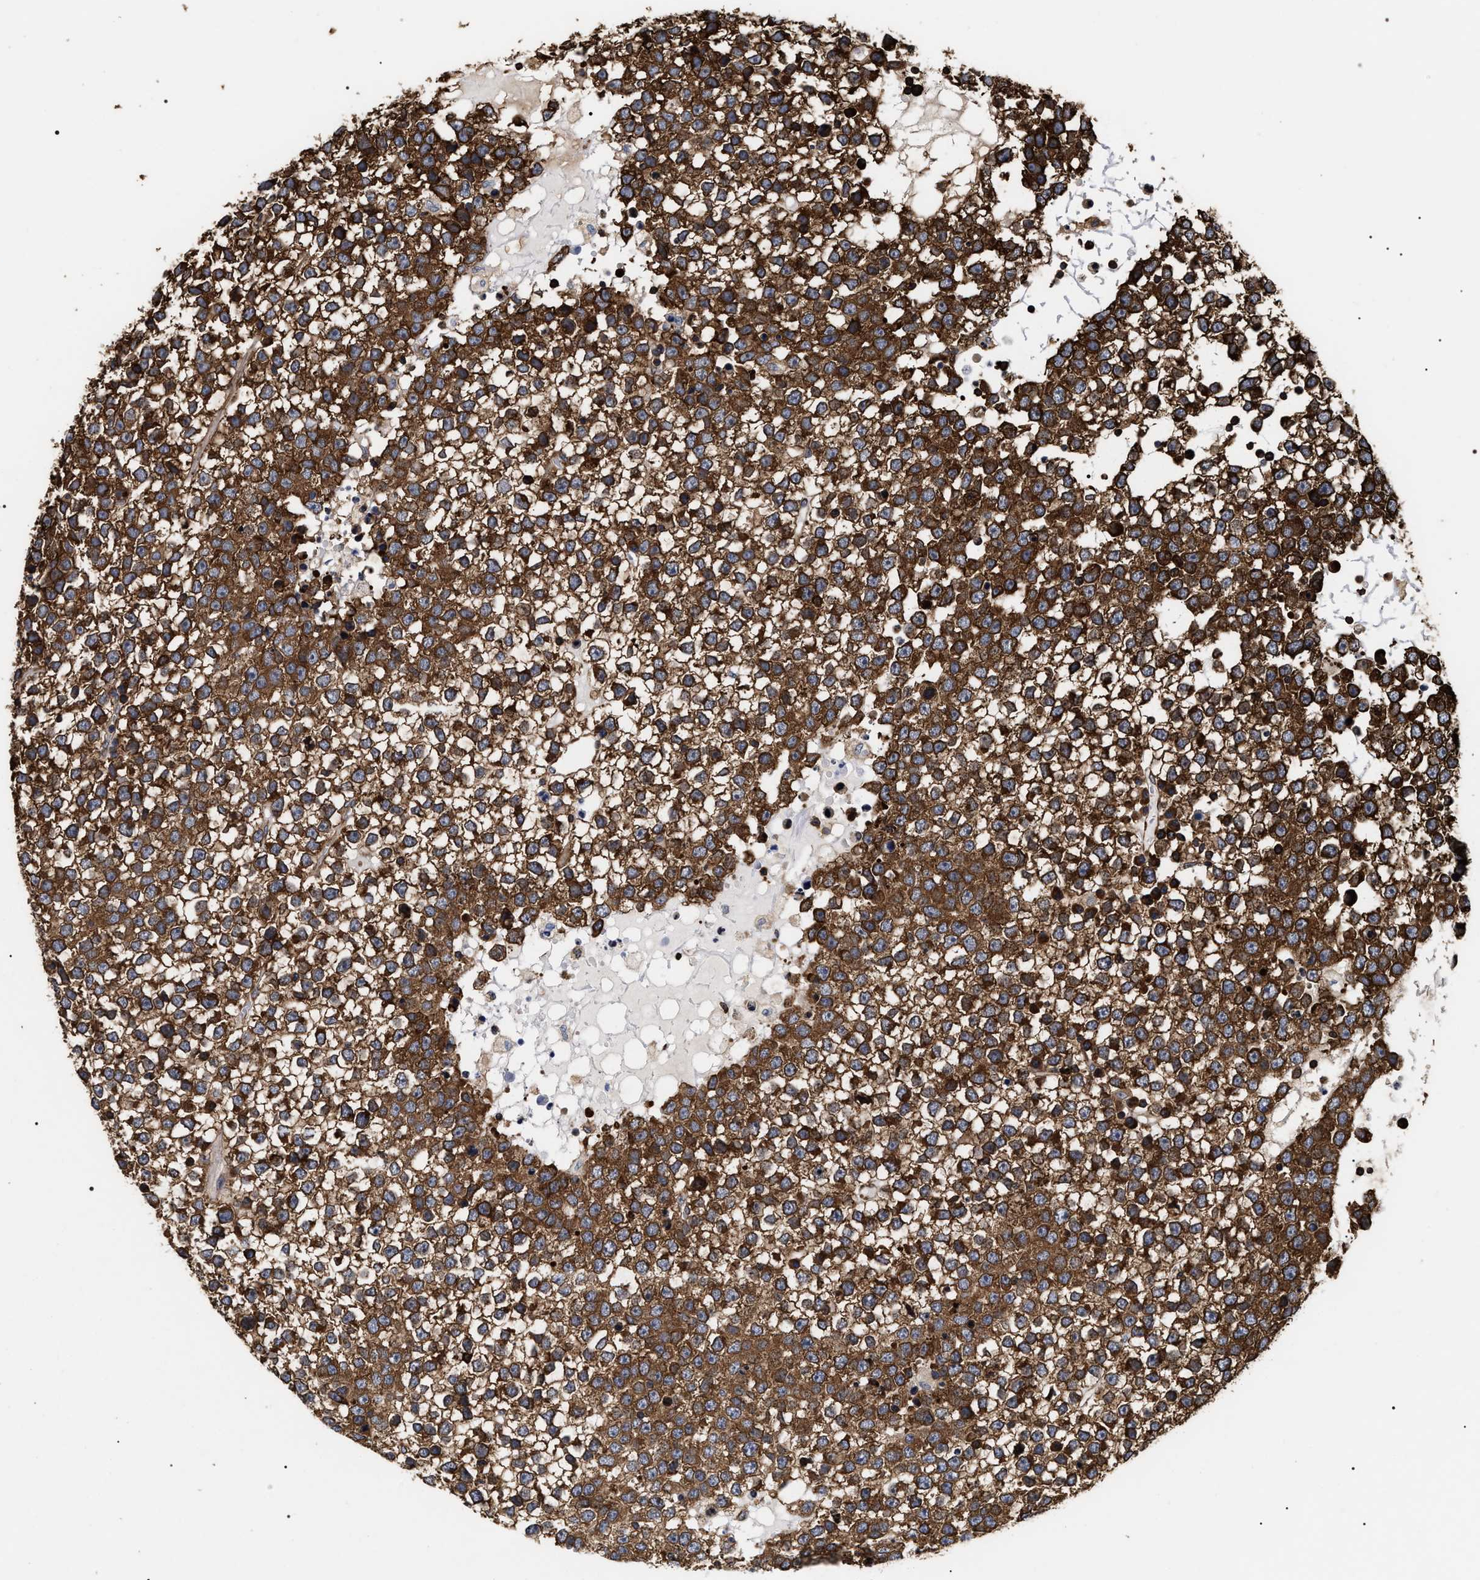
{"staining": {"intensity": "strong", "quantity": ">75%", "location": "cytoplasmic/membranous"}, "tissue": "testis cancer", "cell_type": "Tumor cells", "image_type": "cancer", "snomed": [{"axis": "morphology", "description": "Seminoma, NOS"}, {"axis": "topography", "description": "Testis"}], "caption": "A photomicrograph showing strong cytoplasmic/membranous staining in about >75% of tumor cells in testis cancer, as visualized by brown immunohistochemical staining.", "gene": "SERBP1", "patient": {"sex": "male", "age": 65}}